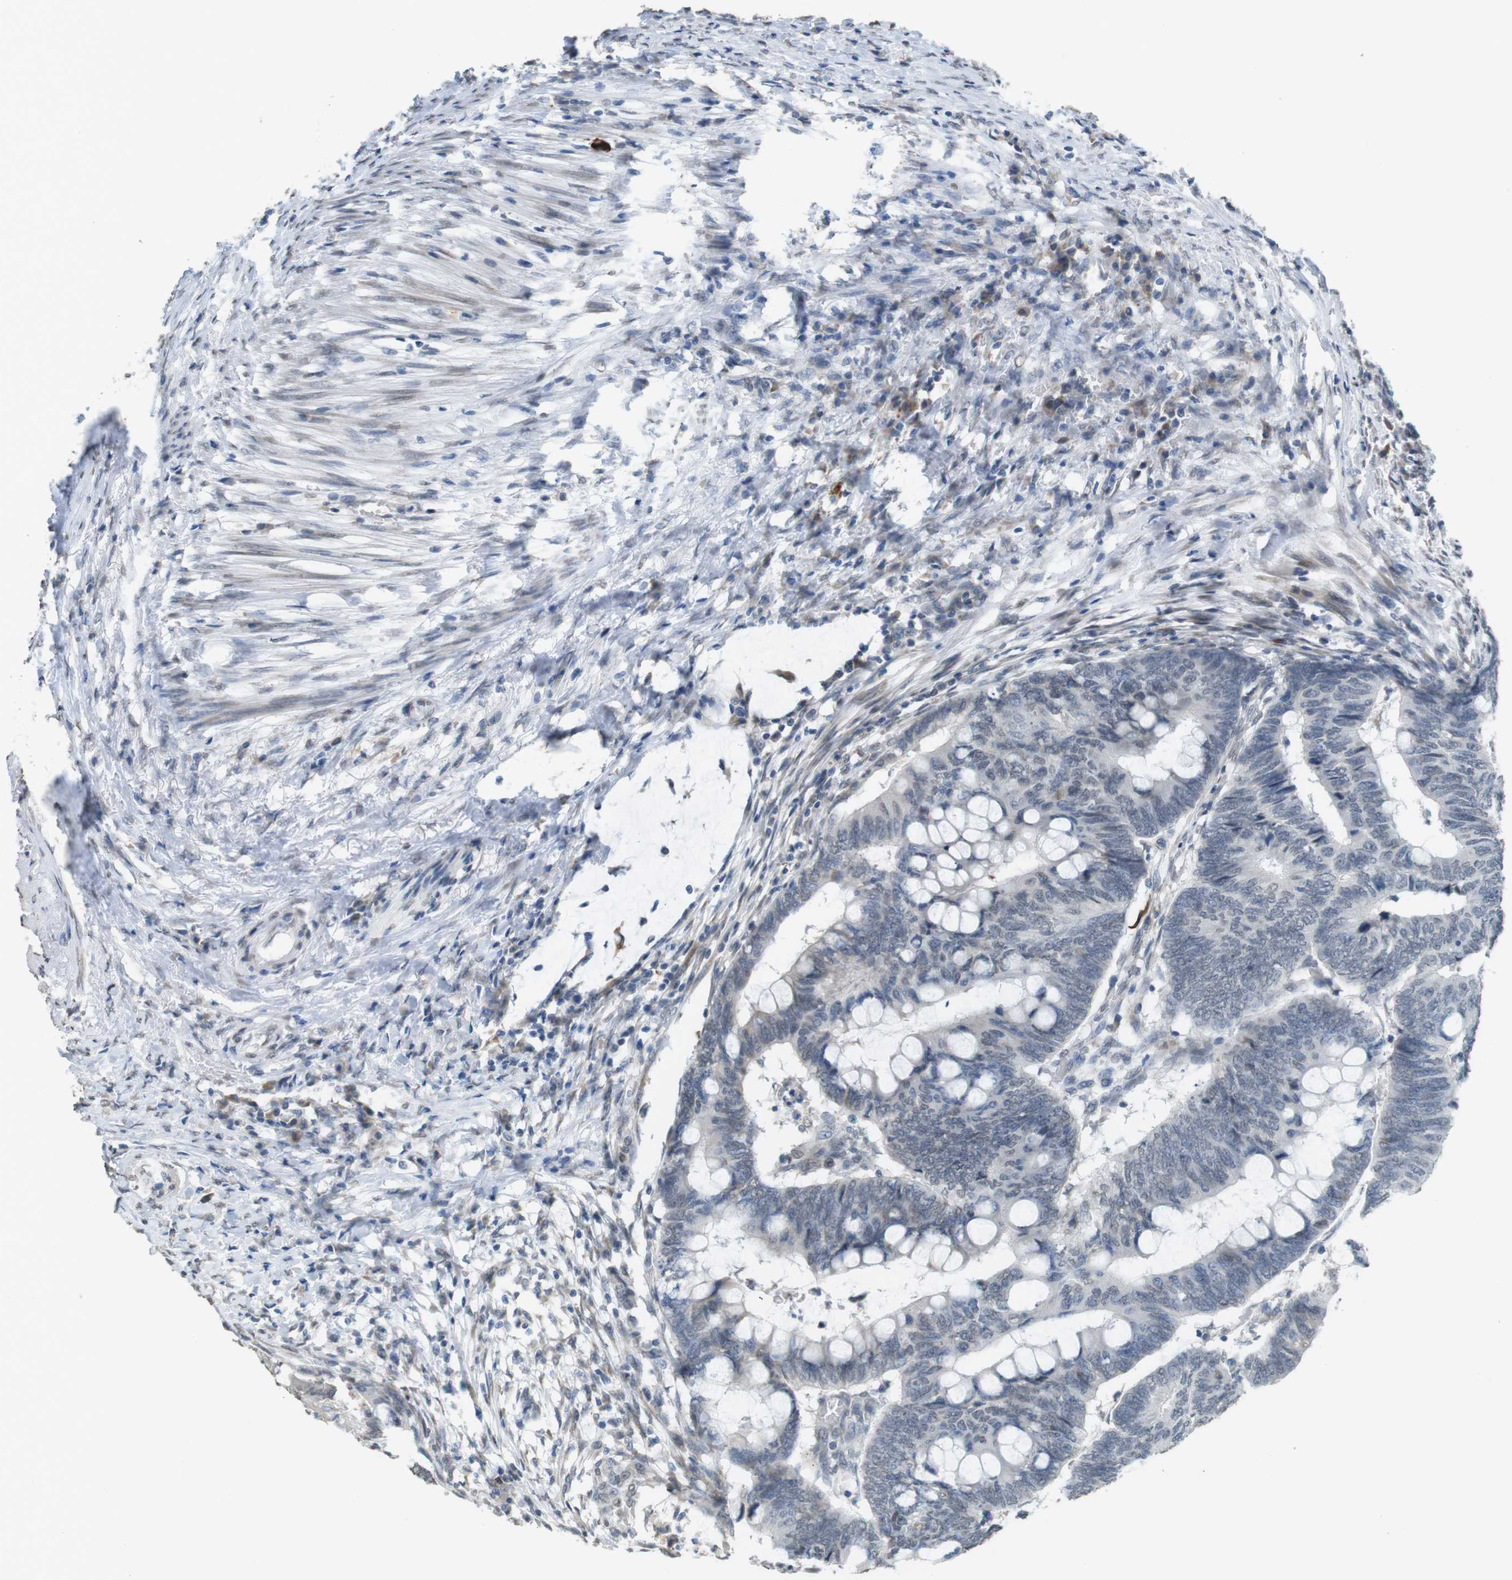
{"staining": {"intensity": "negative", "quantity": "none", "location": "none"}, "tissue": "colorectal cancer", "cell_type": "Tumor cells", "image_type": "cancer", "snomed": [{"axis": "morphology", "description": "Normal tissue, NOS"}, {"axis": "morphology", "description": "Adenocarcinoma, NOS"}, {"axis": "topography", "description": "Rectum"}, {"axis": "topography", "description": "Peripheral nerve tissue"}], "caption": "Photomicrograph shows no significant protein expression in tumor cells of colorectal cancer (adenocarcinoma).", "gene": "FZD10", "patient": {"sex": "male", "age": 92}}